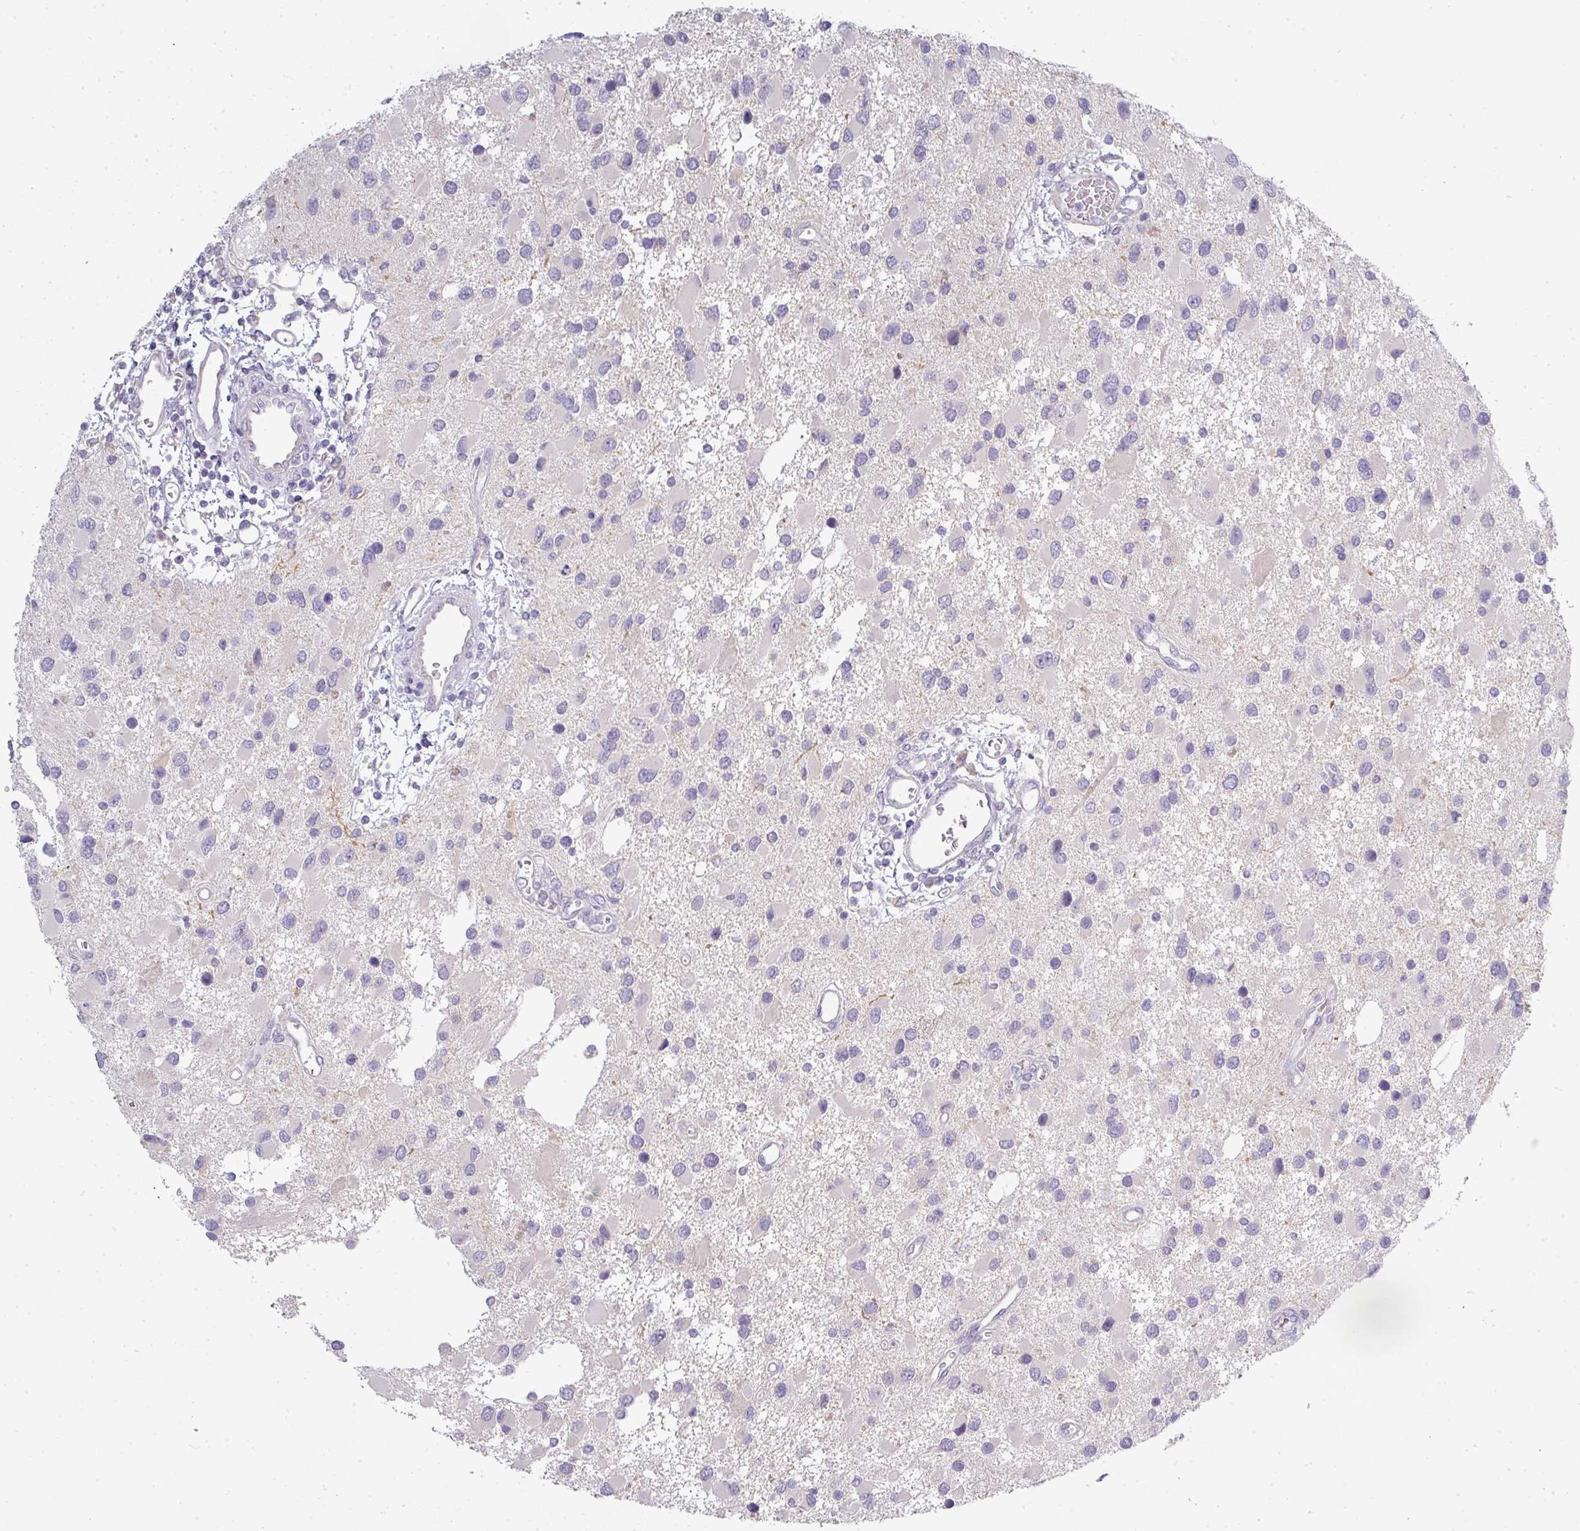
{"staining": {"intensity": "negative", "quantity": "none", "location": "none"}, "tissue": "glioma", "cell_type": "Tumor cells", "image_type": "cancer", "snomed": [{"axis": "morphology", "description": "Glioma, malignant, High grade"}, {"axis": "topography", "description": "Brain"}], "caption": "IHC photomicrograph of neoplastic tissue: human glioma stained with DAB shows no significant protein positivity in tumor cells.", "gene": "ASXL3", "patient": {"sex": "male", "age": 53}}